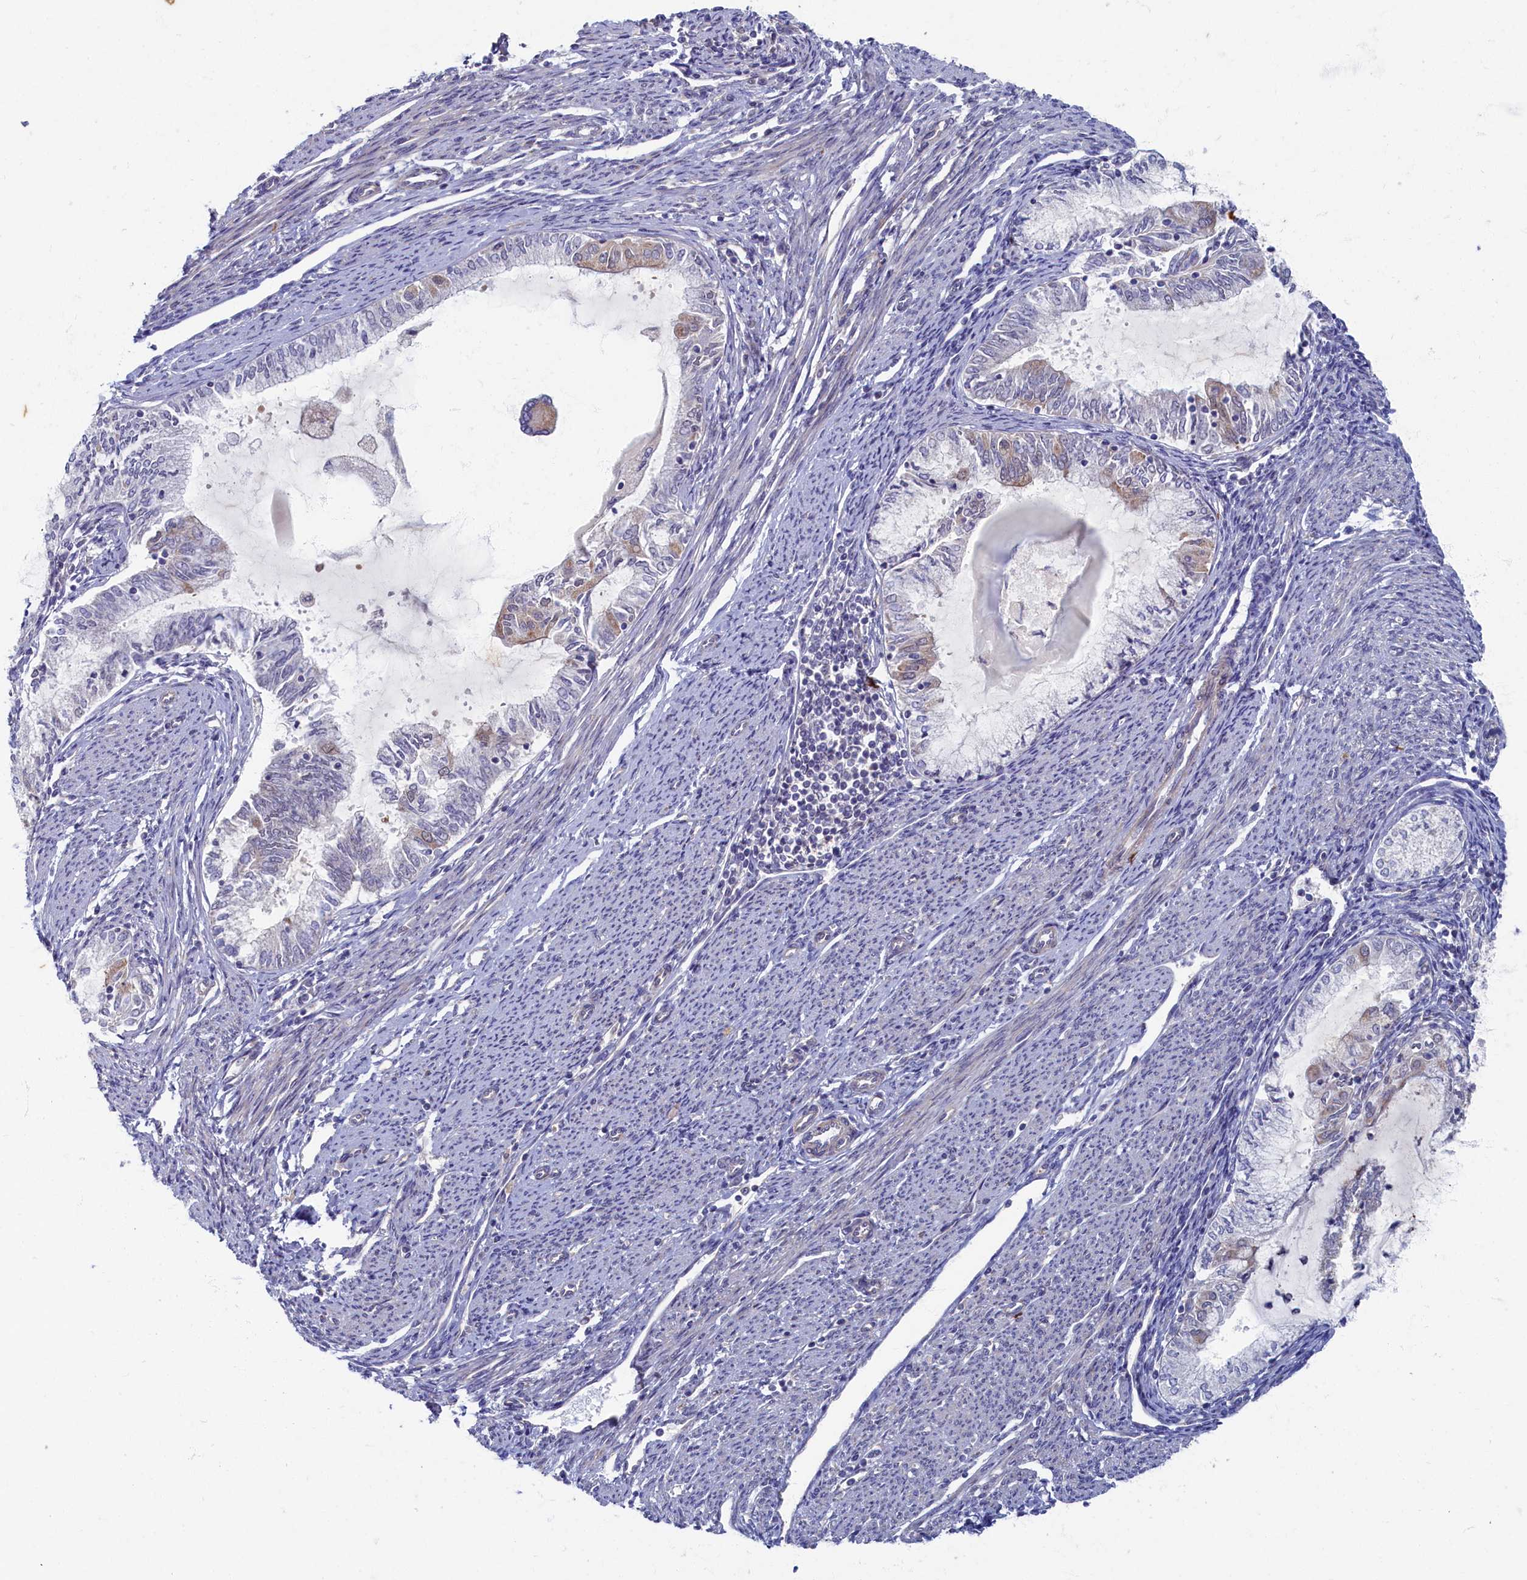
{"staining": {"intensity": "negative", "quantity": "none", "location": "none"}, "tissue": "endometrial cancer", "cell_type": "Tumor cells", "image_type": "cancer", "snomed": [{"axis": "morphology", "description": "Adenocarcinoma, NOS"}, {"axis": "topography", "description": "Endometrium"}], "caption": "This is a micrograph of immunohistochemistry (IHC) staining of endometrial adenocarcinoma, which shows no staining in tumor cells.", "gene": "WDR59", "patient": {"sex": "female", "age": 79}}